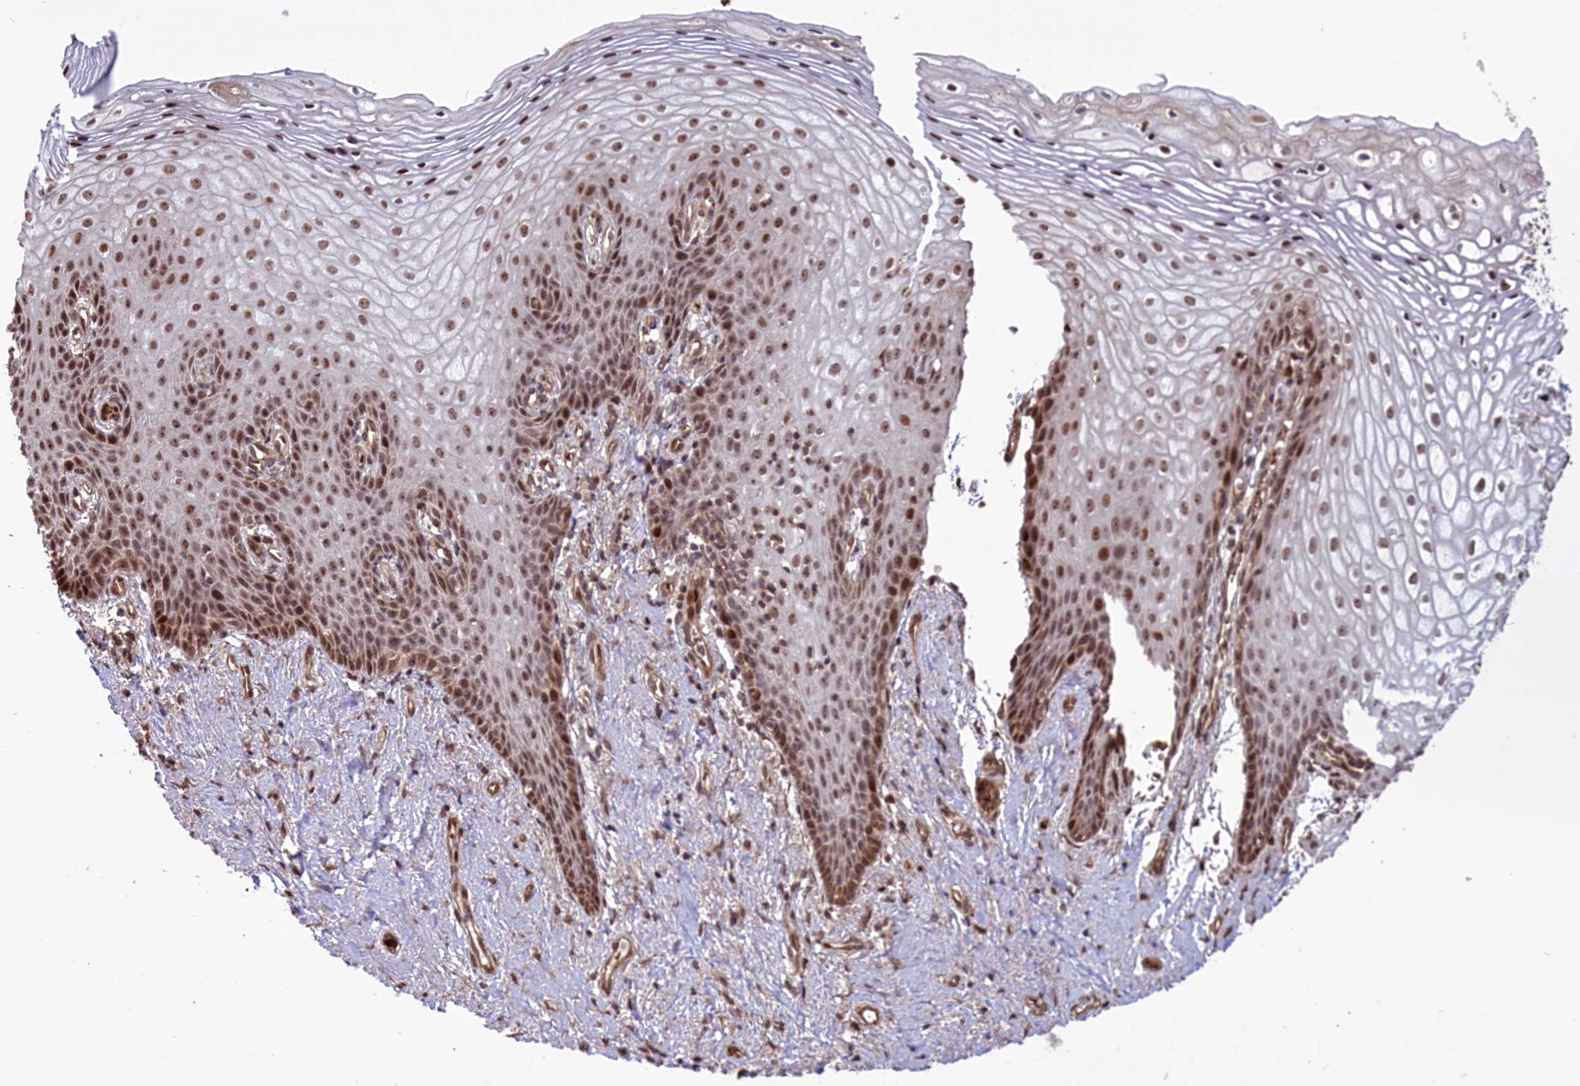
{"staining": {"intensity": "moderate", "quantity": "25%-75%", "location": "nuclear"}, "tissue": "vagina", "cell_type": "Squamous epithelial cells", "image_type": "normal", "snomed": [{"axis": "morphology", "description": "Normal tissue, NOS"}, {"axis": "topography", "description": "Vagina"}], "caption": "An image showing moderate nuclear staining in approximately 25%-75% of squamous epithelial cells in benign vagina, as visualized by brown immunohistochemical staining.", "gene": "SHFL", "patient": {"sex": "female", "age": 60}}